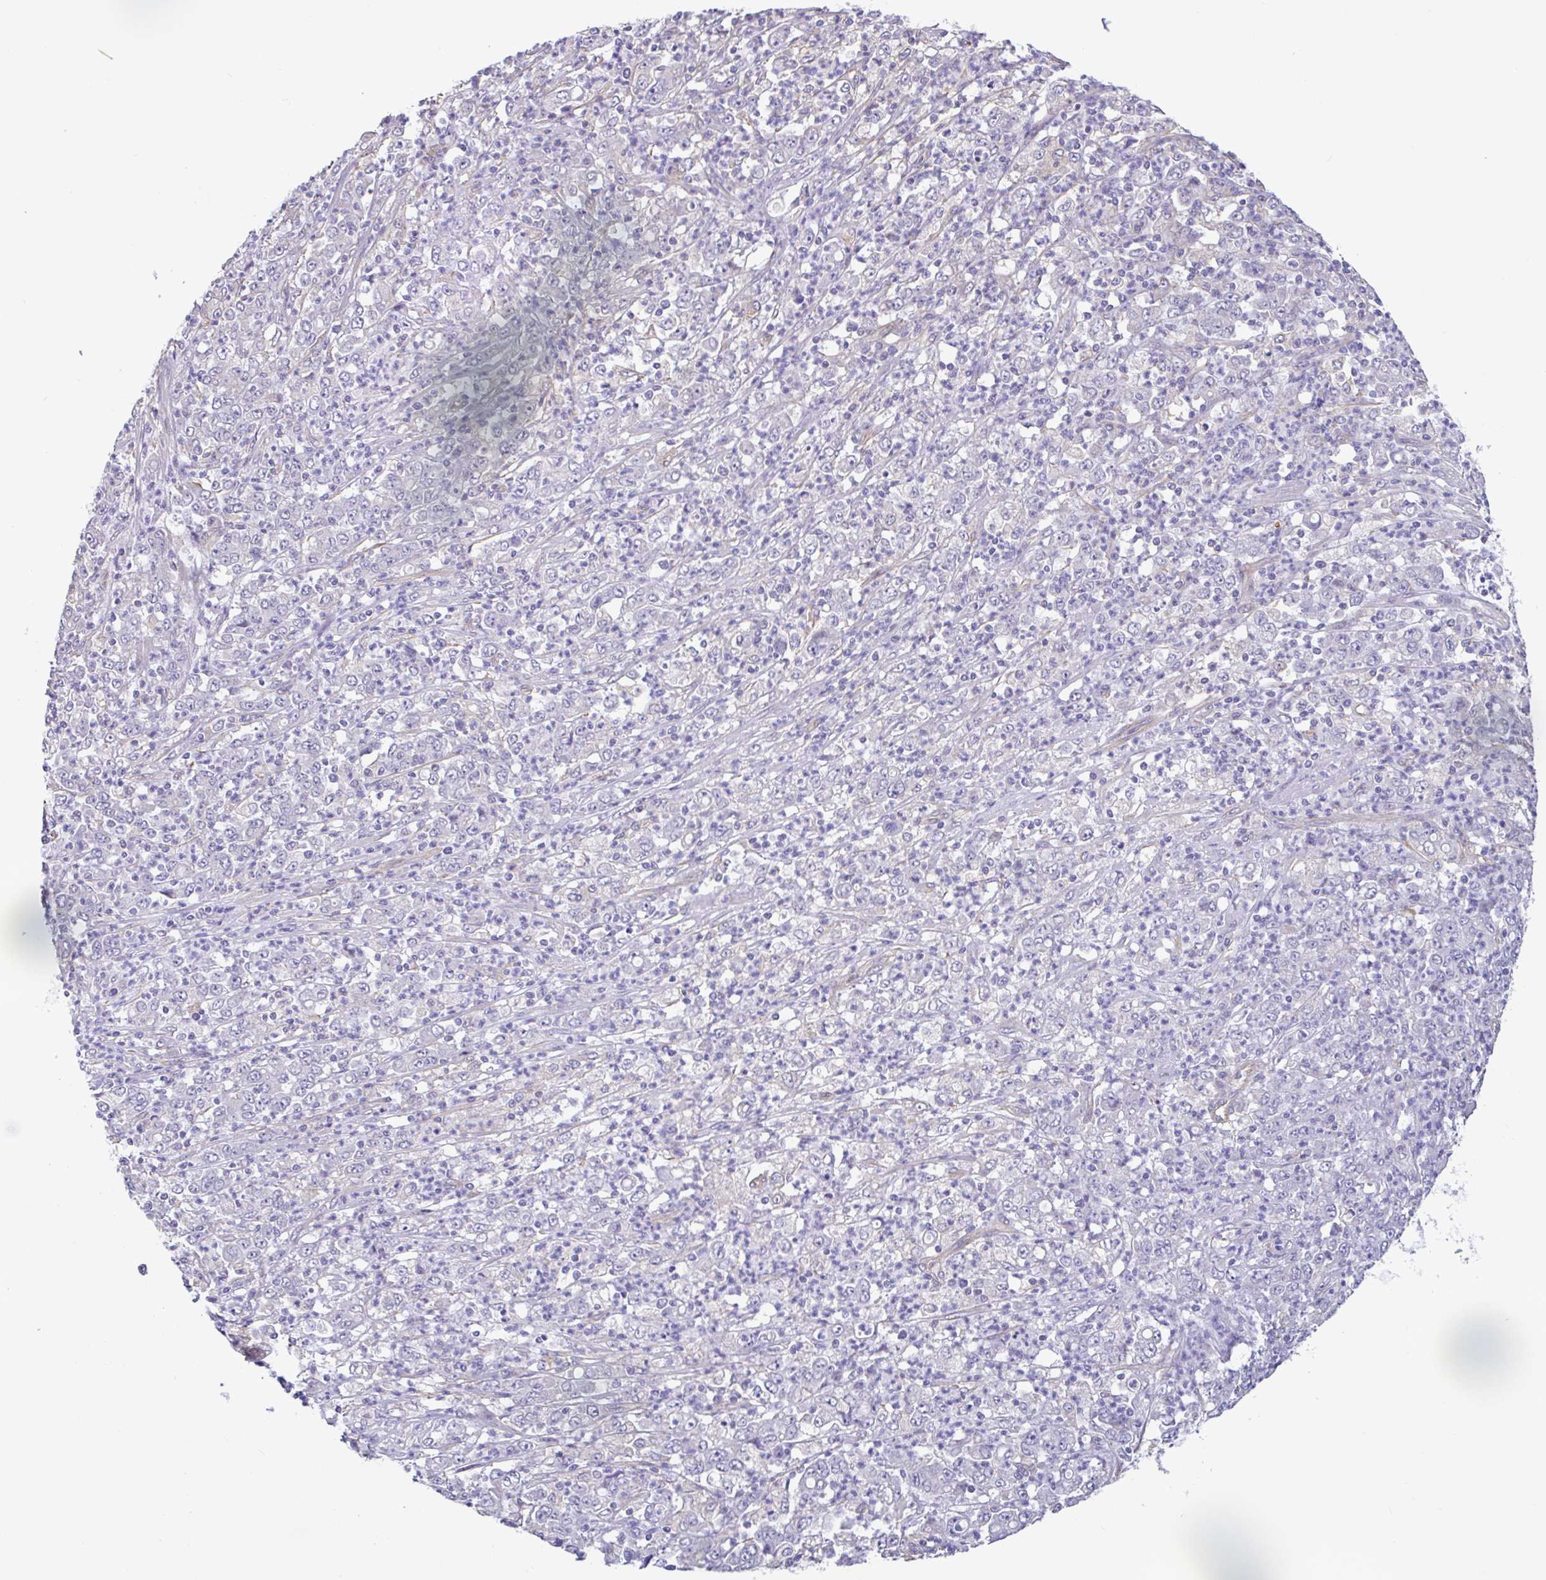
{"staining": {"intensity": "negative", "quantity": "none", "location": "none"}, "tissue": "stomach cancer", "cell_type": "Tumor cells", "image_type": "cancer", "snomed": [{"axis": "morphology", "description": "Adenocarcinoma, NOS"}, {"axis": "topography", "description": "Stomach, lower"}], "caption": "IHC of human stomach cancer (adenocarcinoma) demonstrates no expression in tumor cells. (IHC, brightfield microscopy, high magnification).", "gene": "PLCD4", "patient": {"sex": "female", "age": 71}}